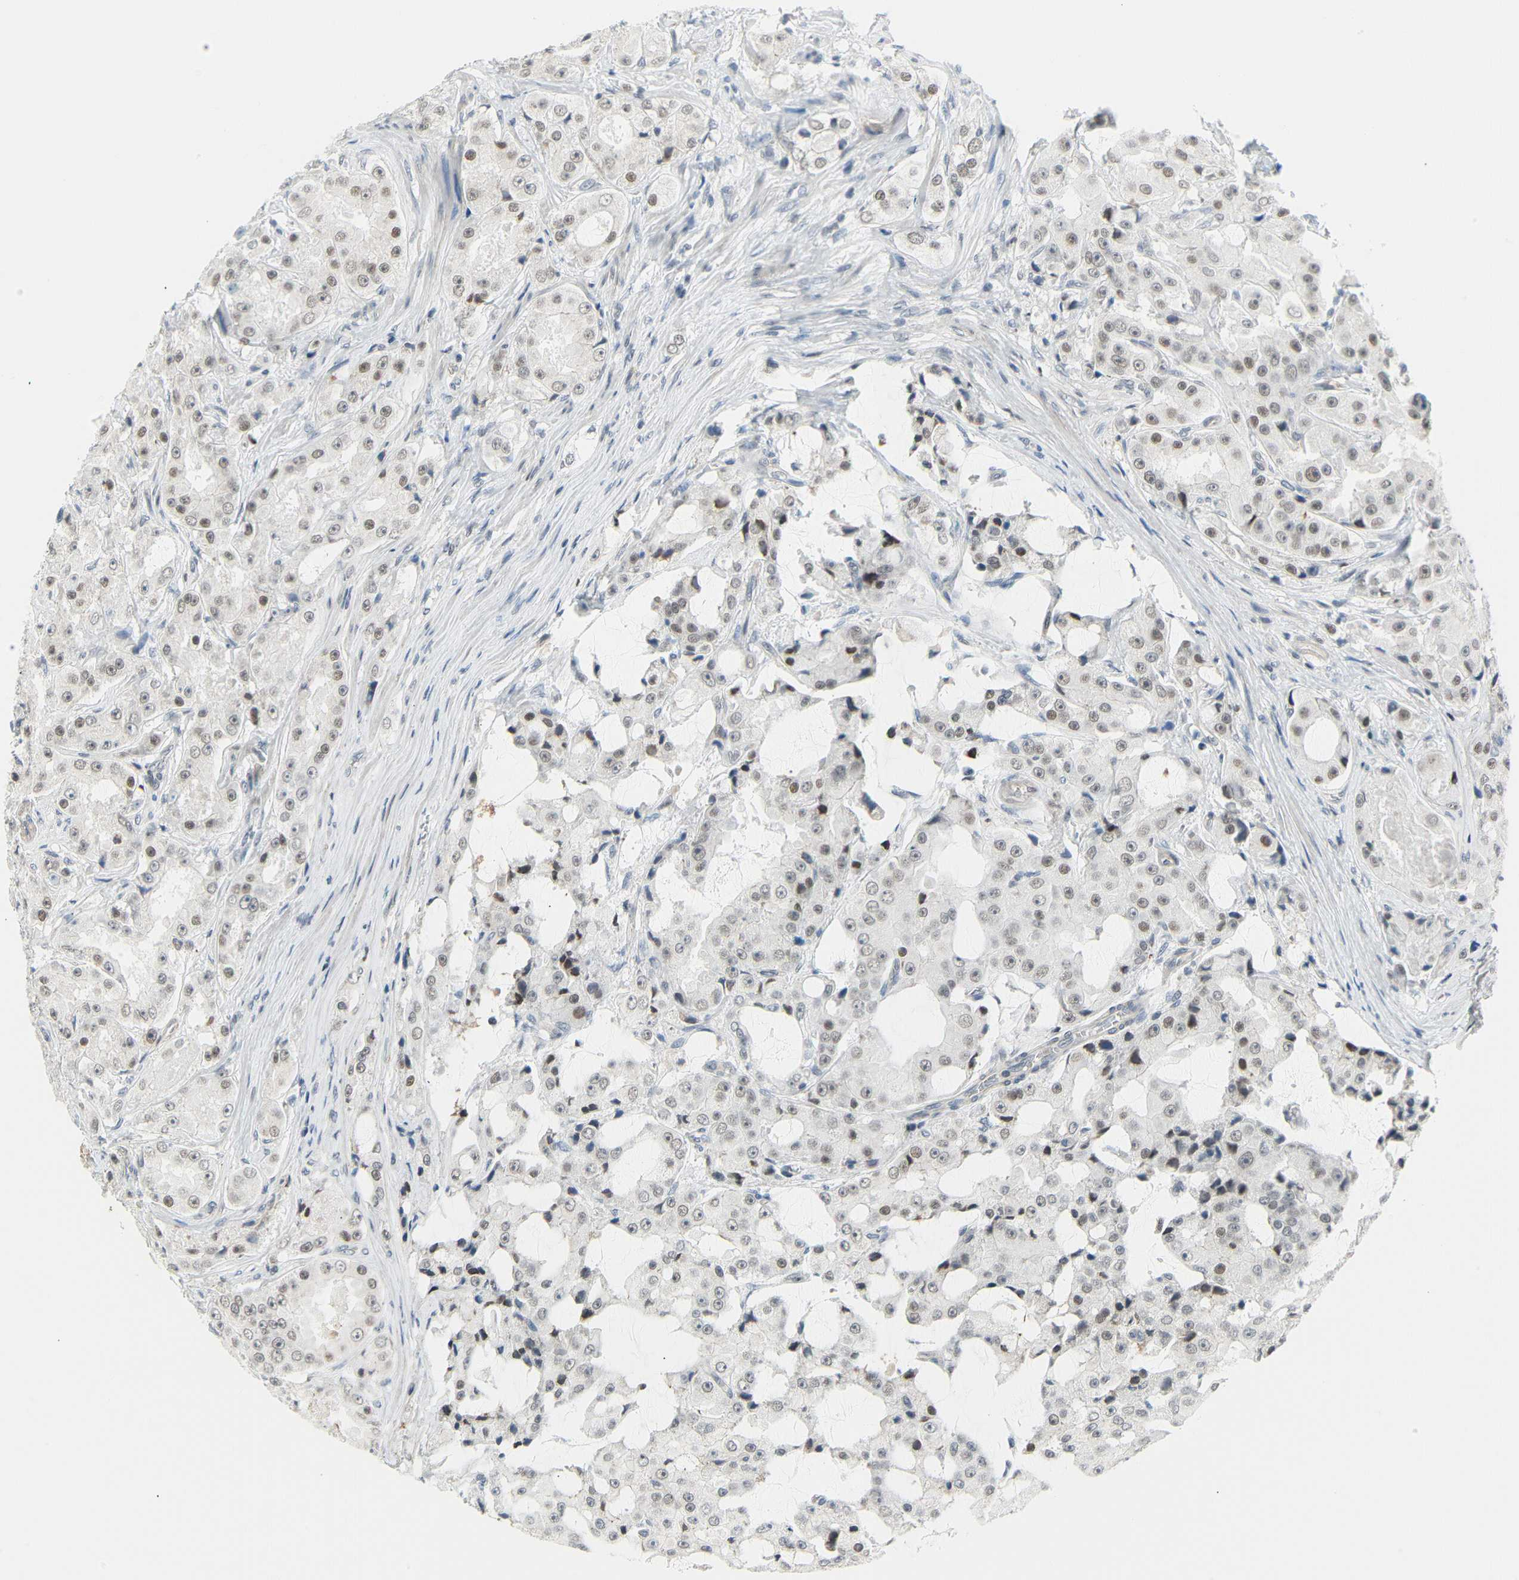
{"staining": {"intensity": "weak", "quantity": ">75%", "location": "nuclear"}, "tissue": "prostate cancer", "cell_type": "Tumor cells", "image_type": "cancer", "snomed": [{"axis": "morphology", "description": "Adenocarcinoma, High grade"}, {"axis": "topography", "description": "Prostate"}], "caption": "Immunohistochemical staining of prostate cancer (high-grade adenocarcinoma) exhibits low levels of weak nuclear protein positivity in about >75% of tumor cells. The staining was performed using DAB (3,3'-diaminobenzidine) to visualize the protein expression in brown, while the nuclei were stained in blue with hematoxylin (Magnification: 20x).", "gene": "IMPG2", "patient": {"sex": "male", "age": 73}}